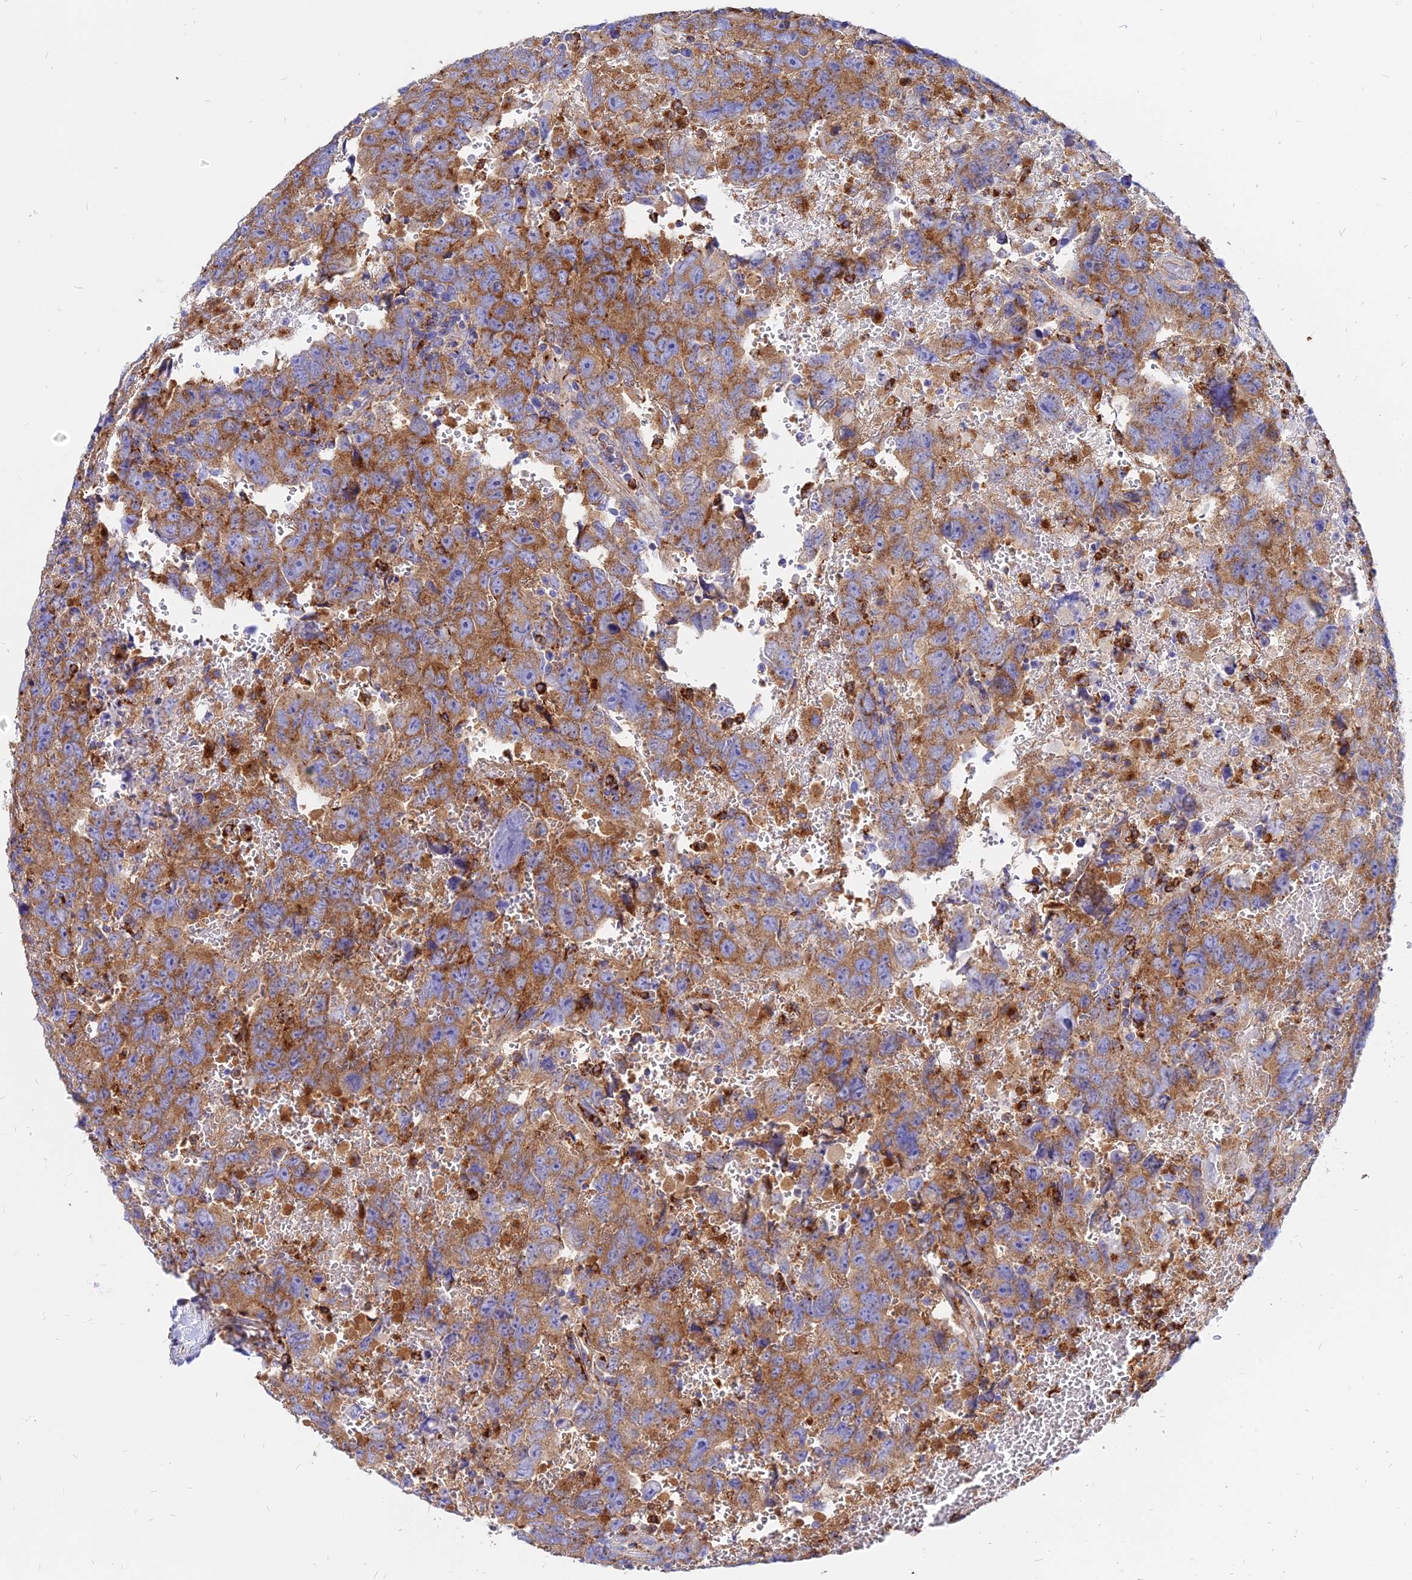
{"staining": {"intensity": "strong", "quantity": ">75%", "location": "cytoplasmic/membranous"}, "tissue": "testis cancer", "cell_type": "Tumor cells", "image_type": "cancer", "snomed": [{"axis": "morphology", "description": "Carcinoma, Embryonal, NOS"}, {"axis": "topography", "description": "Testis"}], "caption": "Strong cytoplasmic/membranous expression is appreciated in approximately >75% of tumor cells in testis embryonal carcinoma. The protein of interest is shown in brown color, while the nuclei are stained blue.", "gene": "AGTRAP", "patient": {"sex": "male", "age": 45}}